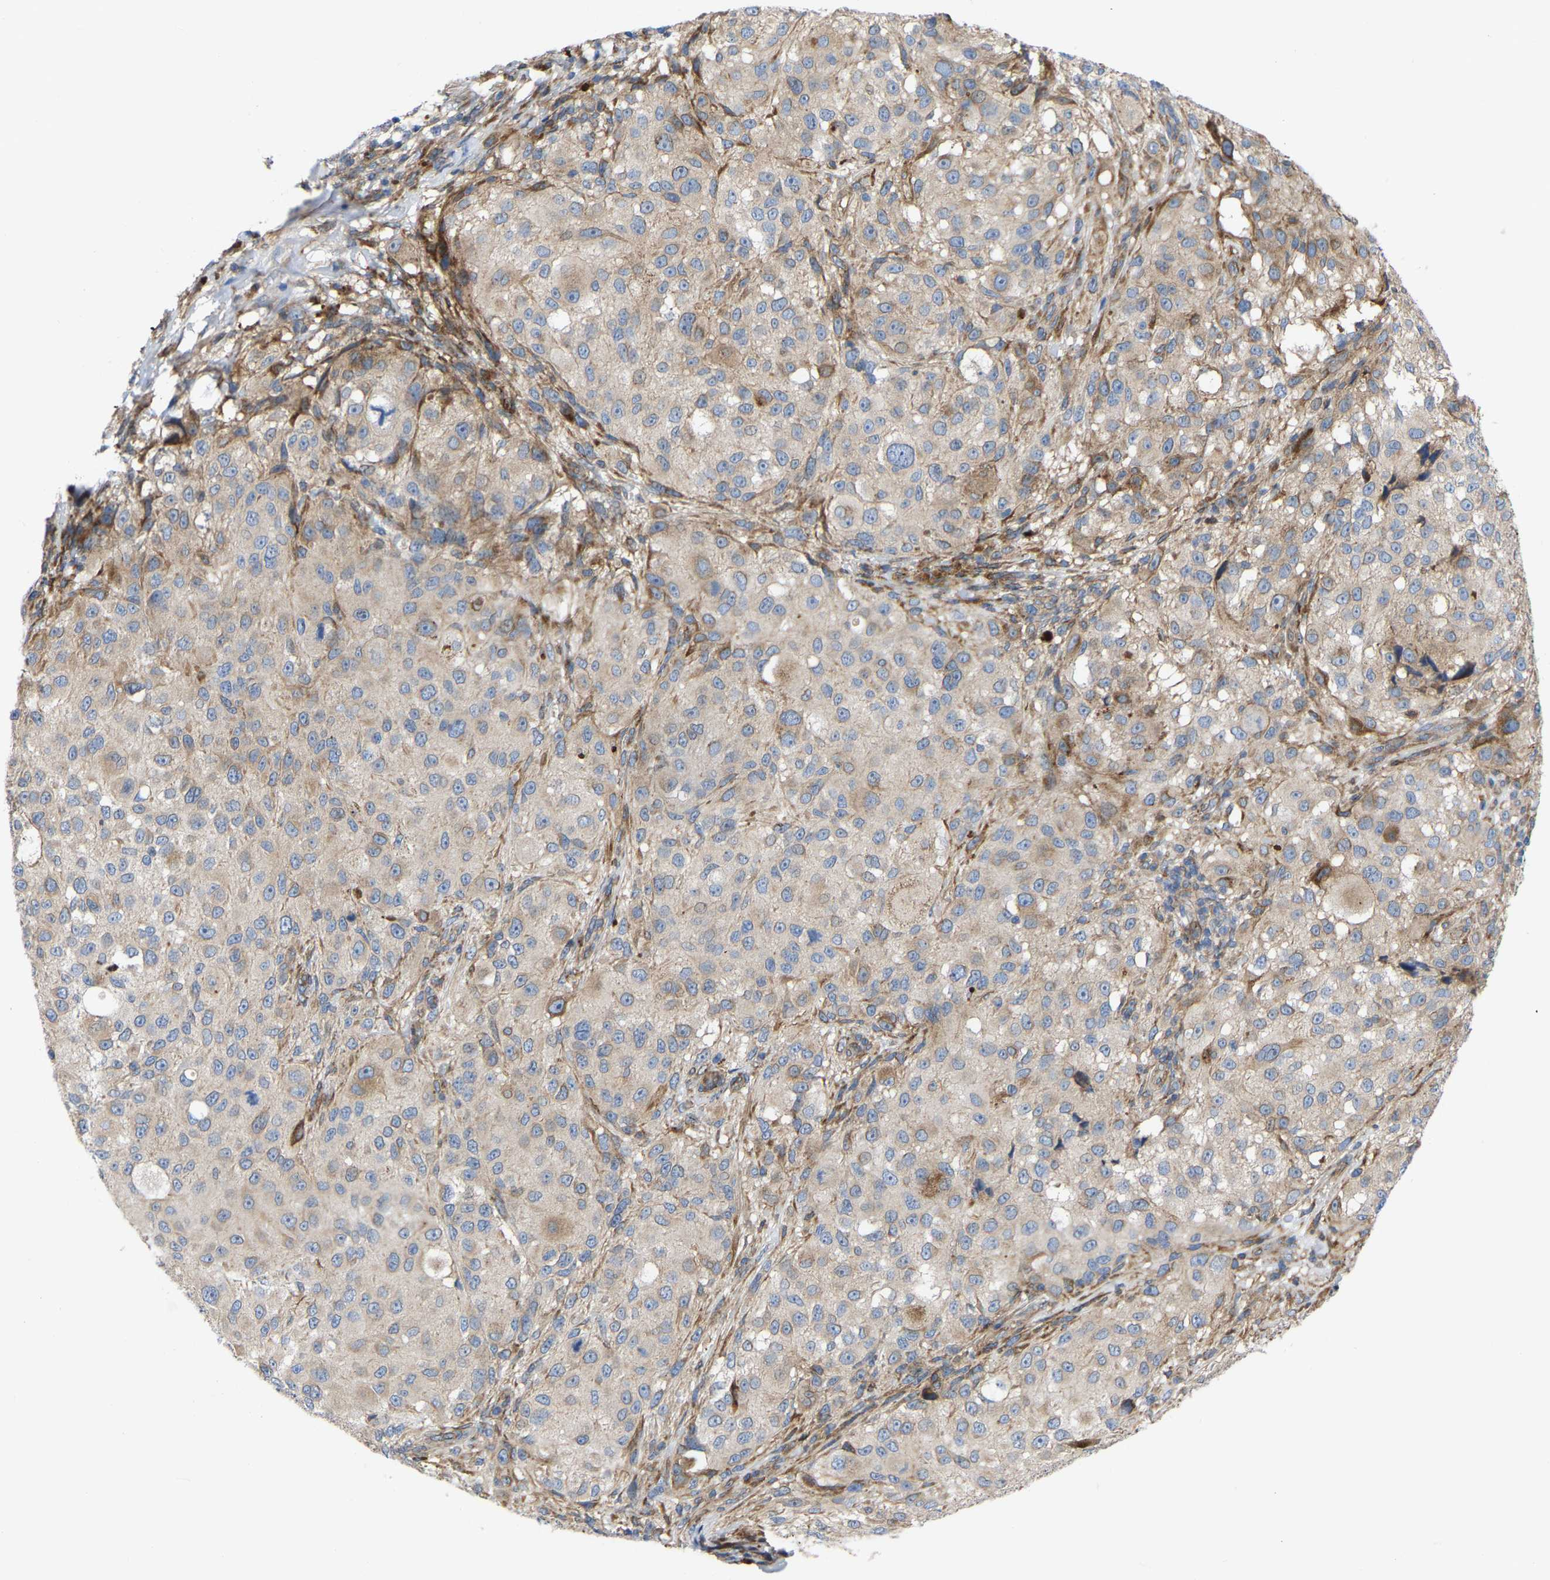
{"staining": {"intensity": "weak", "quantity": ">75%", "location": "cytoplasmic/membranous"}, "tissue": "melanoma", "cell_type": "Tumor cells", "image_type": "cancer", "snomed": [{"axis": "morphology", "description": "Necrosis, NOS"}, {"axis": "morphology", "description": "Malignant melanoma, NOS"}, {"axis": "topography", "description": "Skin"}], "caption": "Immunohistochemical staining of melanoma displays weak cytoplasmic/membranous protein positivity in about >75% of tumor cells. The staining is performed using DAB brown chromogen to label protein expression. The nuclei are counter-stained blue using hematoxylin.", "gene": "TOR1B", "patient": {"sex": "female", "age": 87}}